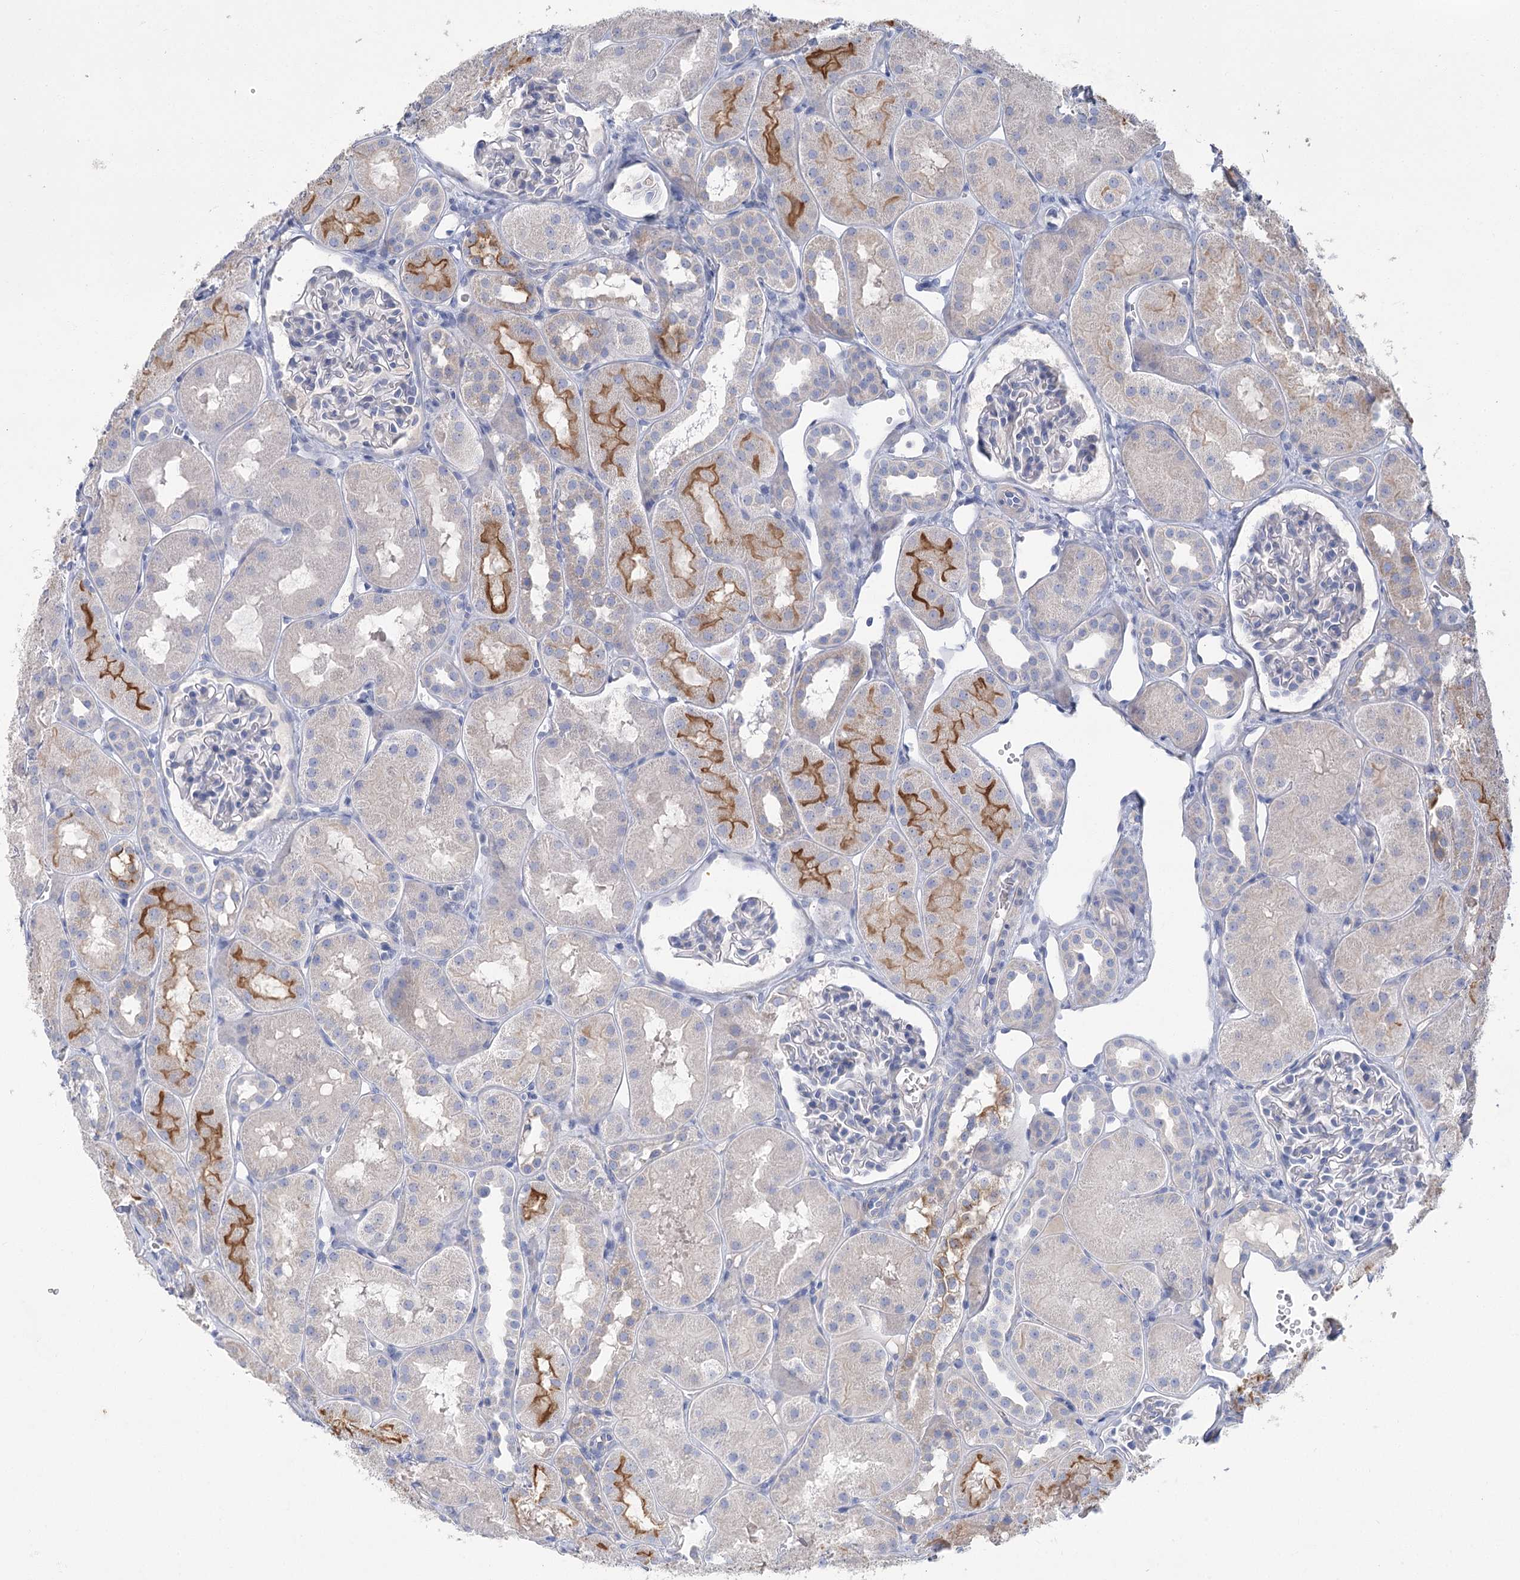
{"staining": {"intensity": "negative", "quantity": "none", "location": "none"}, "tissue": "kidney", "cell_type": "Cells in glomeruli", "image_type": "normal", "snomed": [{"axis": "morphology", "description": "Normal tissue, NOS"}, {"axis": "topography", "description": "Kidney"}, {"axis": "topography", "description": "Urinary bladder"}], "caption": "Immunohistochemical staining of normal kidney exhibits no significant positivity in cells in glomeruli.", "gene": "SLC9A3", "patient": {"sex": "male", "age": 16}}